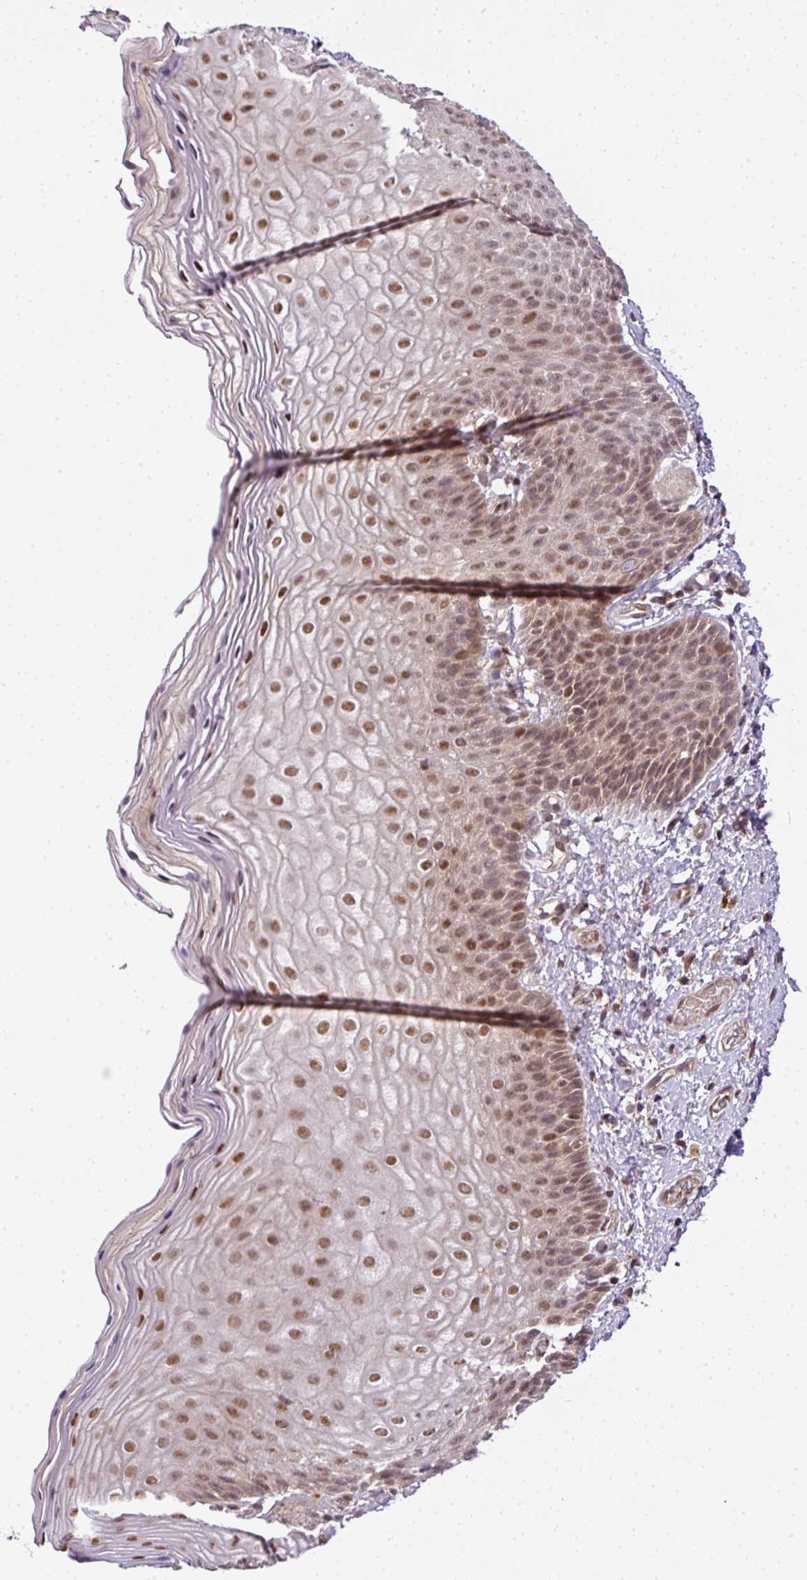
{"staining": {"intensity": "moderate", "quantity": ">75%", "location": "nuclear"}, "tissue": "skin", "cell_type": "Epidermal cells", "image_type": "normal", "snomed": [{"axis": "morphology", "description": "Normal tissue, NOS"}, {"axis": "topography", "description": "Anal"}], "caption": "Epidermal cells exhibit medium levels of moderate nuclear expression in approximately >75% of cells in unremarkable human skin.", "gene": "C1orf226", "patient": {"sex": "female", "age": 40}}